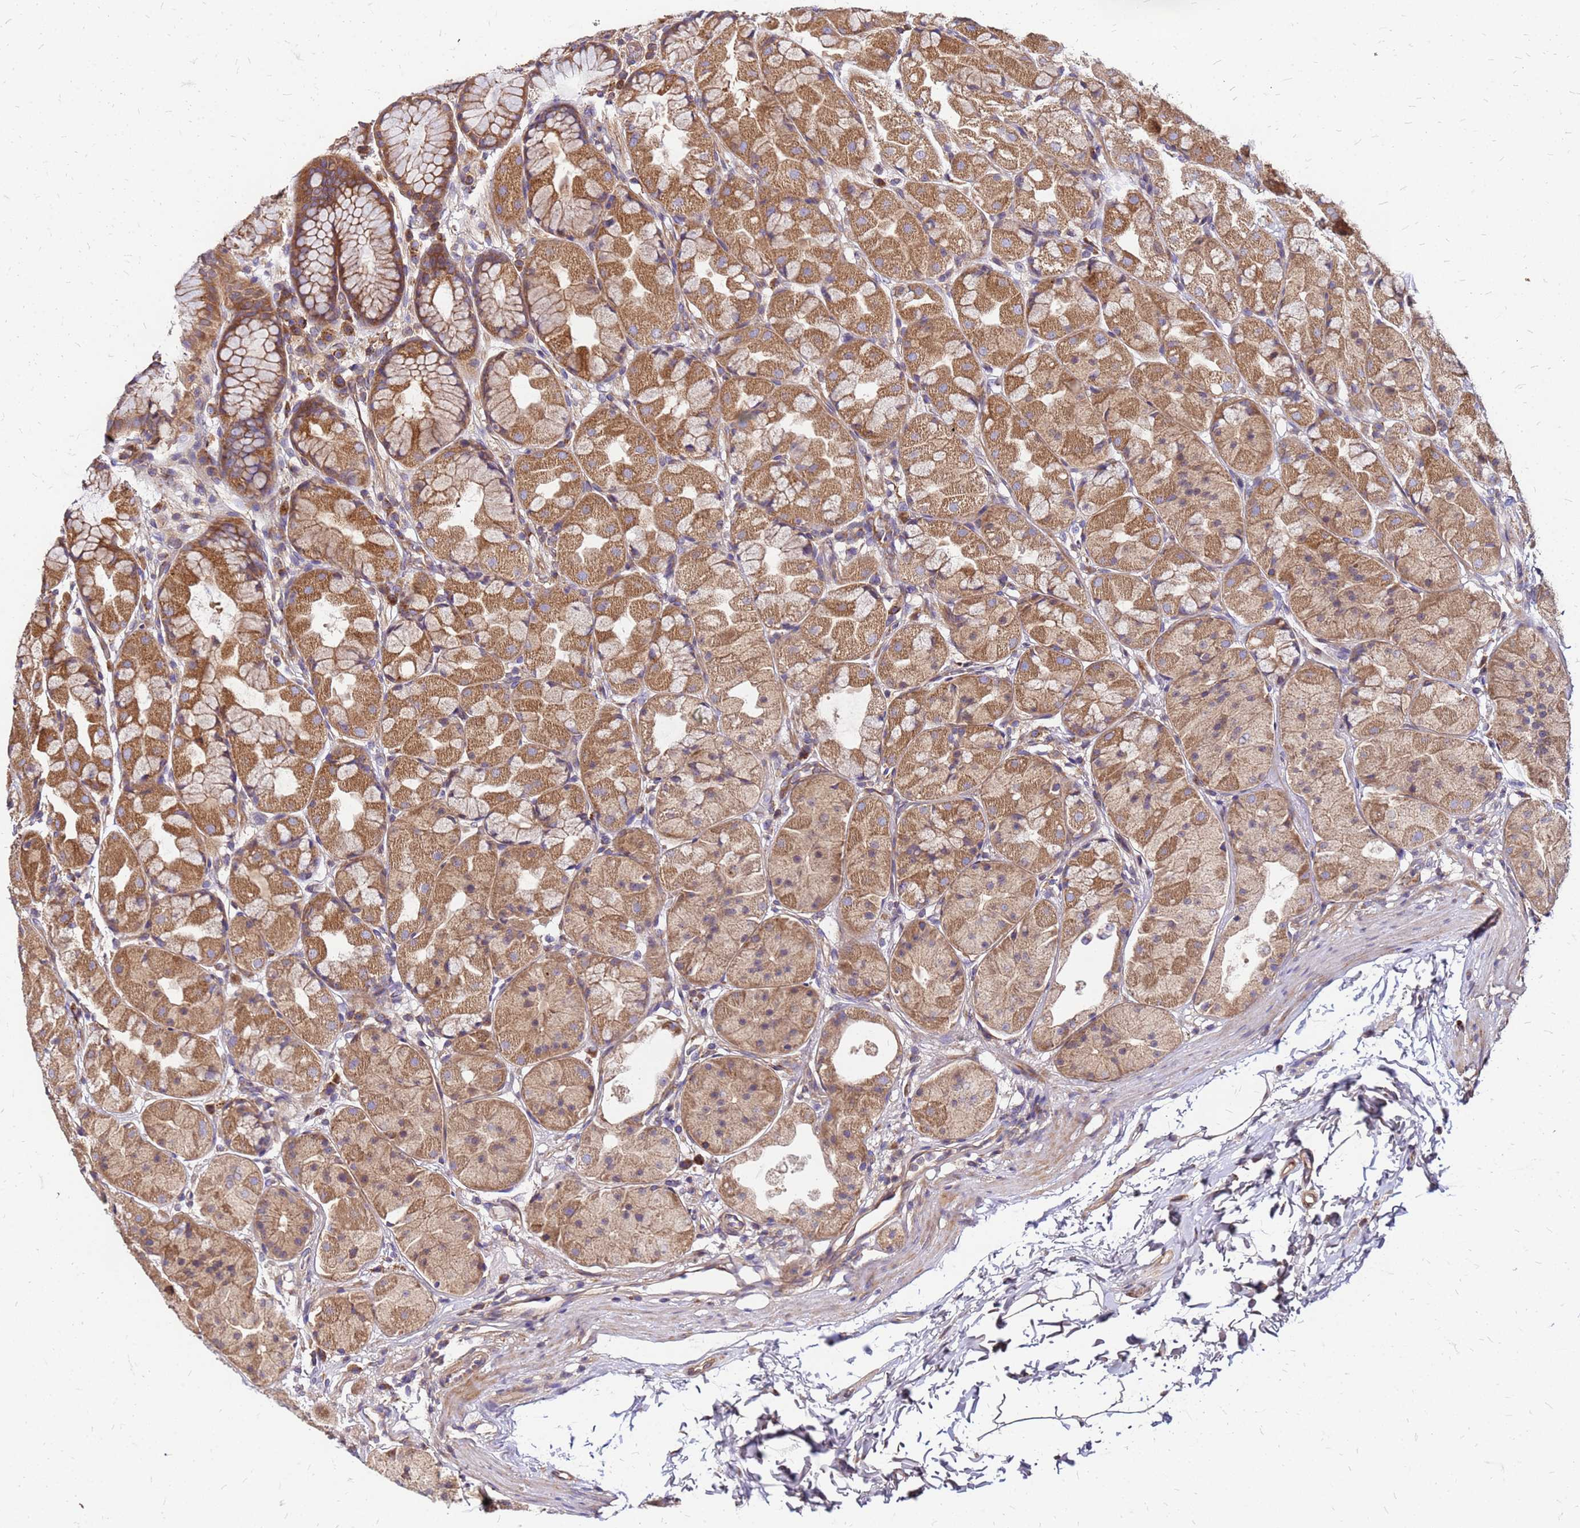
{"staining": {"intensity": "moderate", "quantity": ">75%", "location": "cytoplasmic/membranous"}, "tissue": "stomach", "cell_type": "Glandular cells", "image_type": "normal", "snomed": [{"axis": "morphology", "description": "Normal tissue, NOS"}, {"axis": "topography", "description": "Stomach"}], "caption": "Stomach stained with DAB (3,3'-diaminobenzidine) IHC exhibits medium levels of moderate cytoplasmic/membranous staining in approximately >75% of glandular cells. The staining is performed using DAB (3,3'-diaminobenzidine) brown chromogen to label protein expression. The nuclei are counter-stained blue using hematoxylin.", "gene": "CYBC1", "patient": {"sex": "male", "age": 57}}